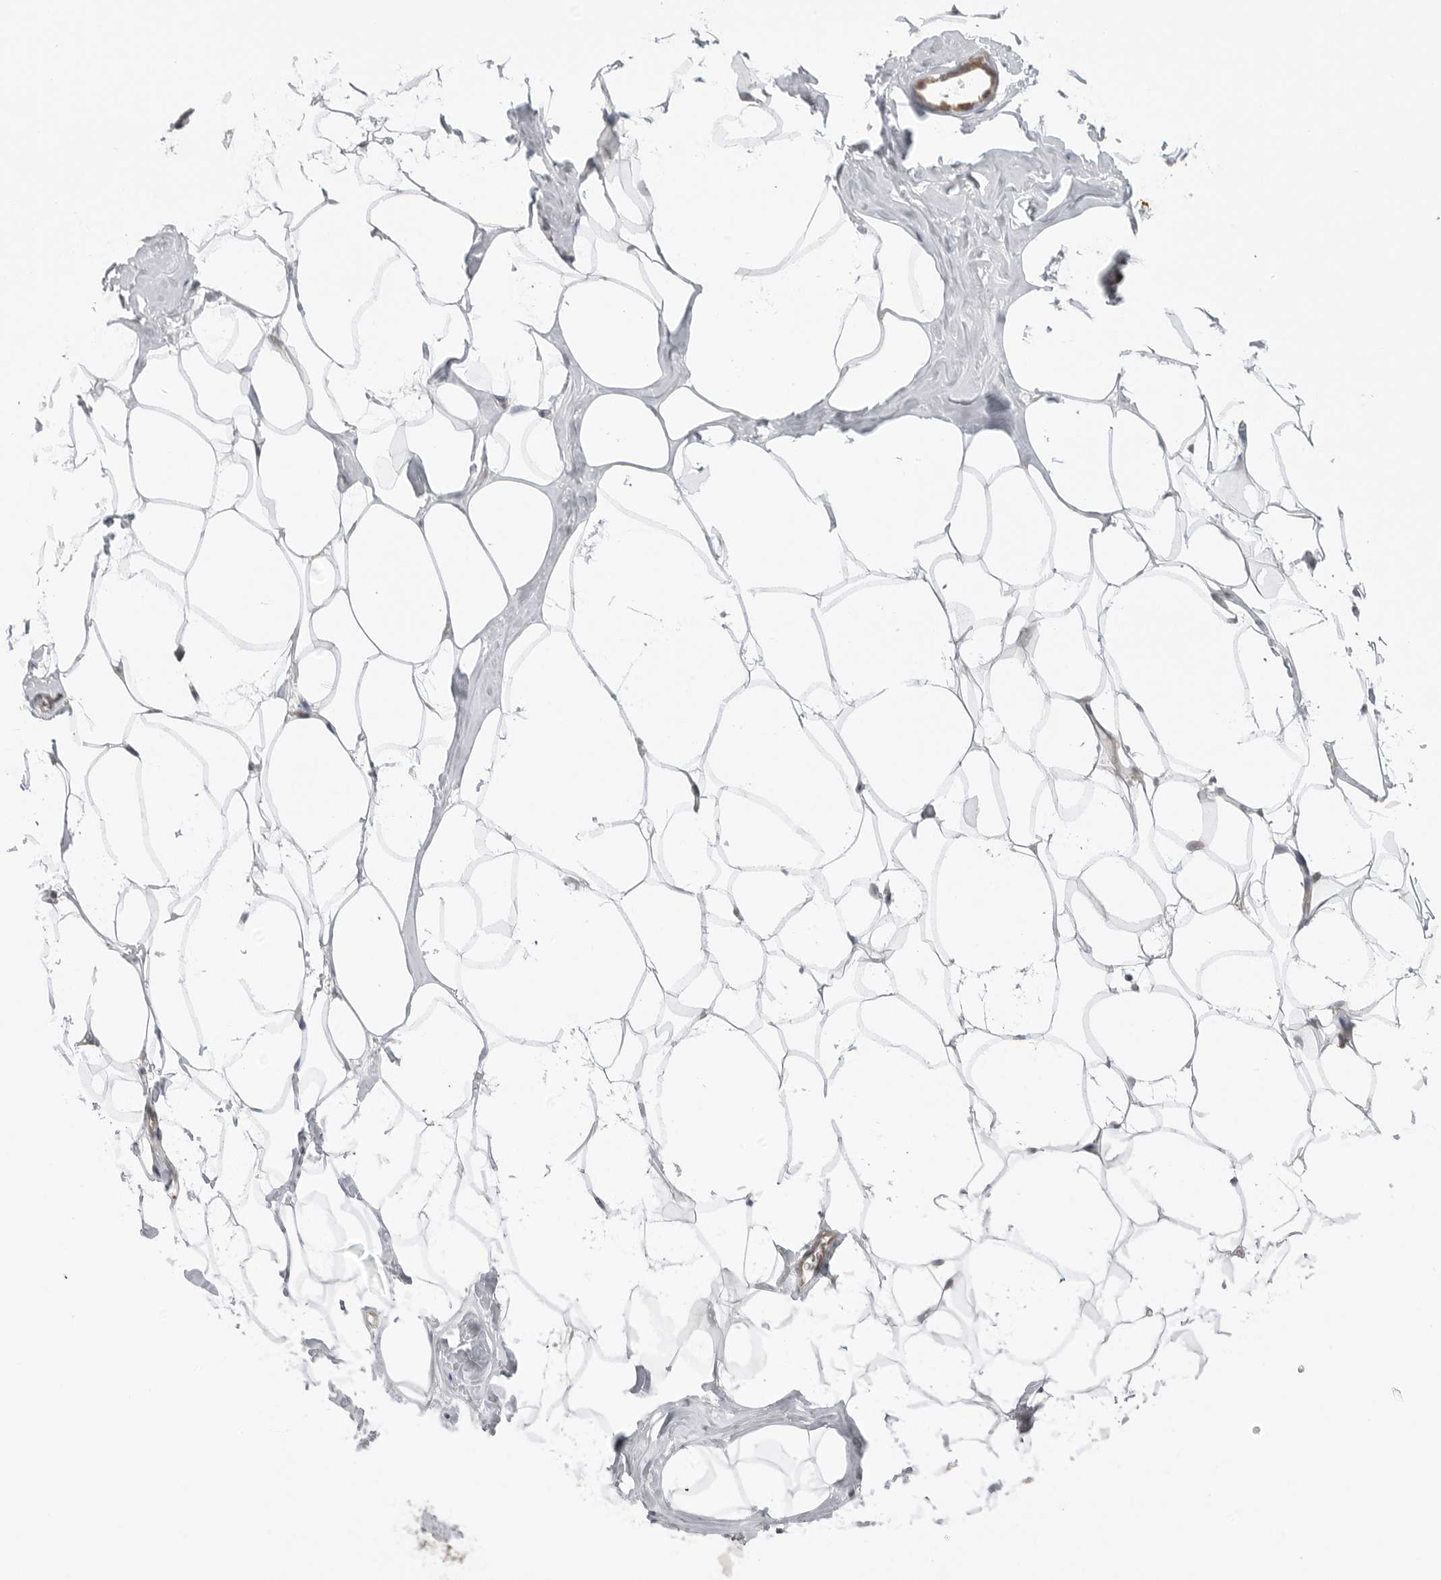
{"staining": {"intensity": "negative", "quantity": "none", "location": "none"}, "tissue": "adipose tissue", "cell_type": "Adipocytes", "image_type": "normal", "snomed": [{"axis": "morphology", "description": "Normal tissue, NOS"}, {"axis": "morphology", "description": "Fibrosis, NOS"}, {"axis": "topography", "description": "Breast"}, {"axis": "topography", "description": "Adipose tissue"}], "caption": "High magnification brightfield microscopy of unremarkable adipose tissue stained with DAB (3,3'-diaminobenzidine) (brown) and counterstained with hematoxylin (blue): adipocytes show no significant positivity.", "gene": "GGT6", "patient": {"sex": "female", "age": 39}}